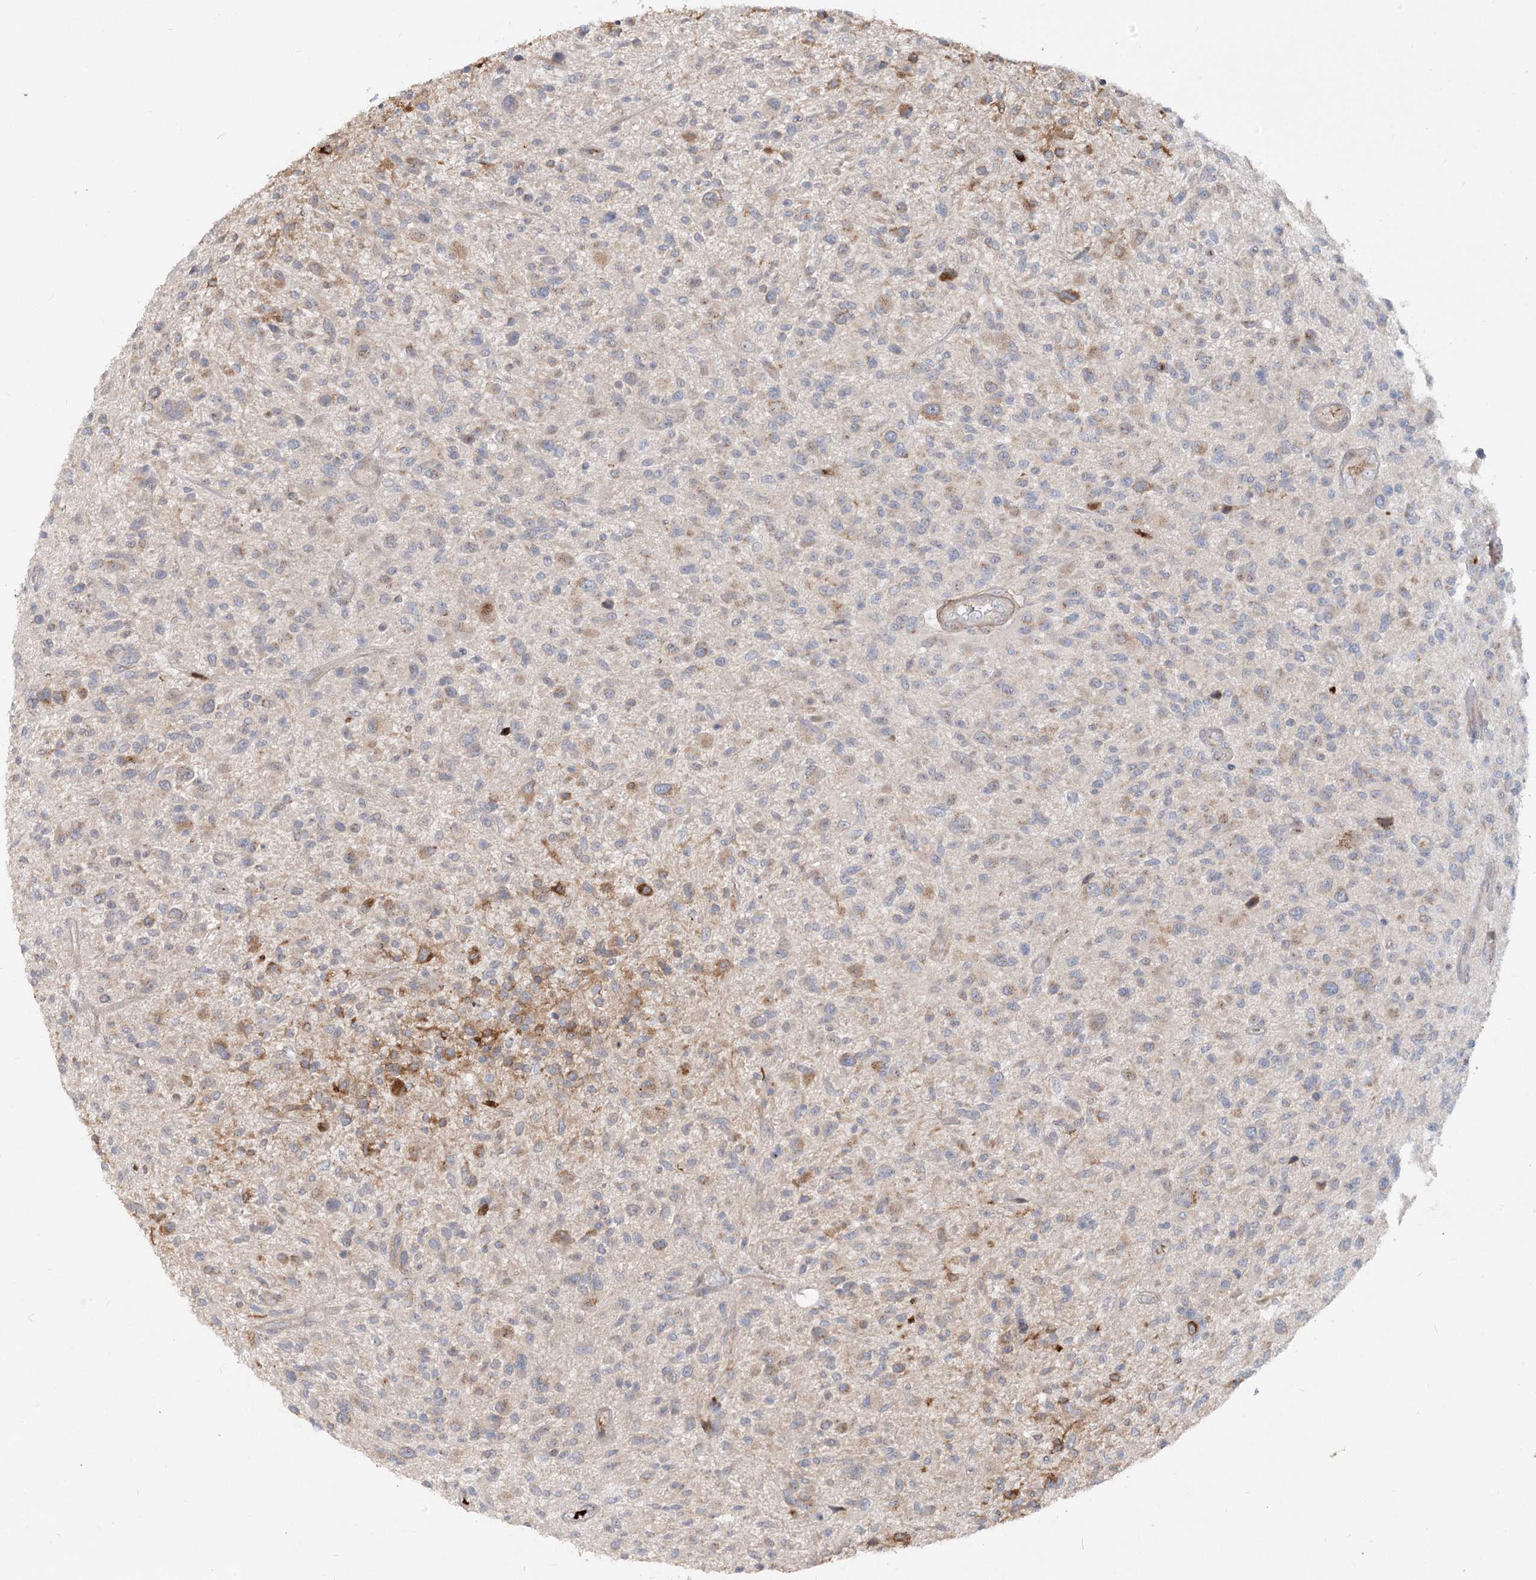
{"staining": {"intensity": "weak", "quantity": "<25%", "location": "cytoplasmic/membranous"}, "tissue": "glioma", "cell_type": "Tumor cells", "image_type": "cancer", "snomed": [{"axis": "morphology", "description": "Glioma, malignant, High grade"}, {"axis": "topography", "description": "Brain"}], "caption": "Tumor cells show no significant expression in malignant high-grade glioma. (Immunohistochemistry, brightfield microscopy, high magnification).", "gene": "FGF19", "patient": {"sex": "male", "age": 47}}